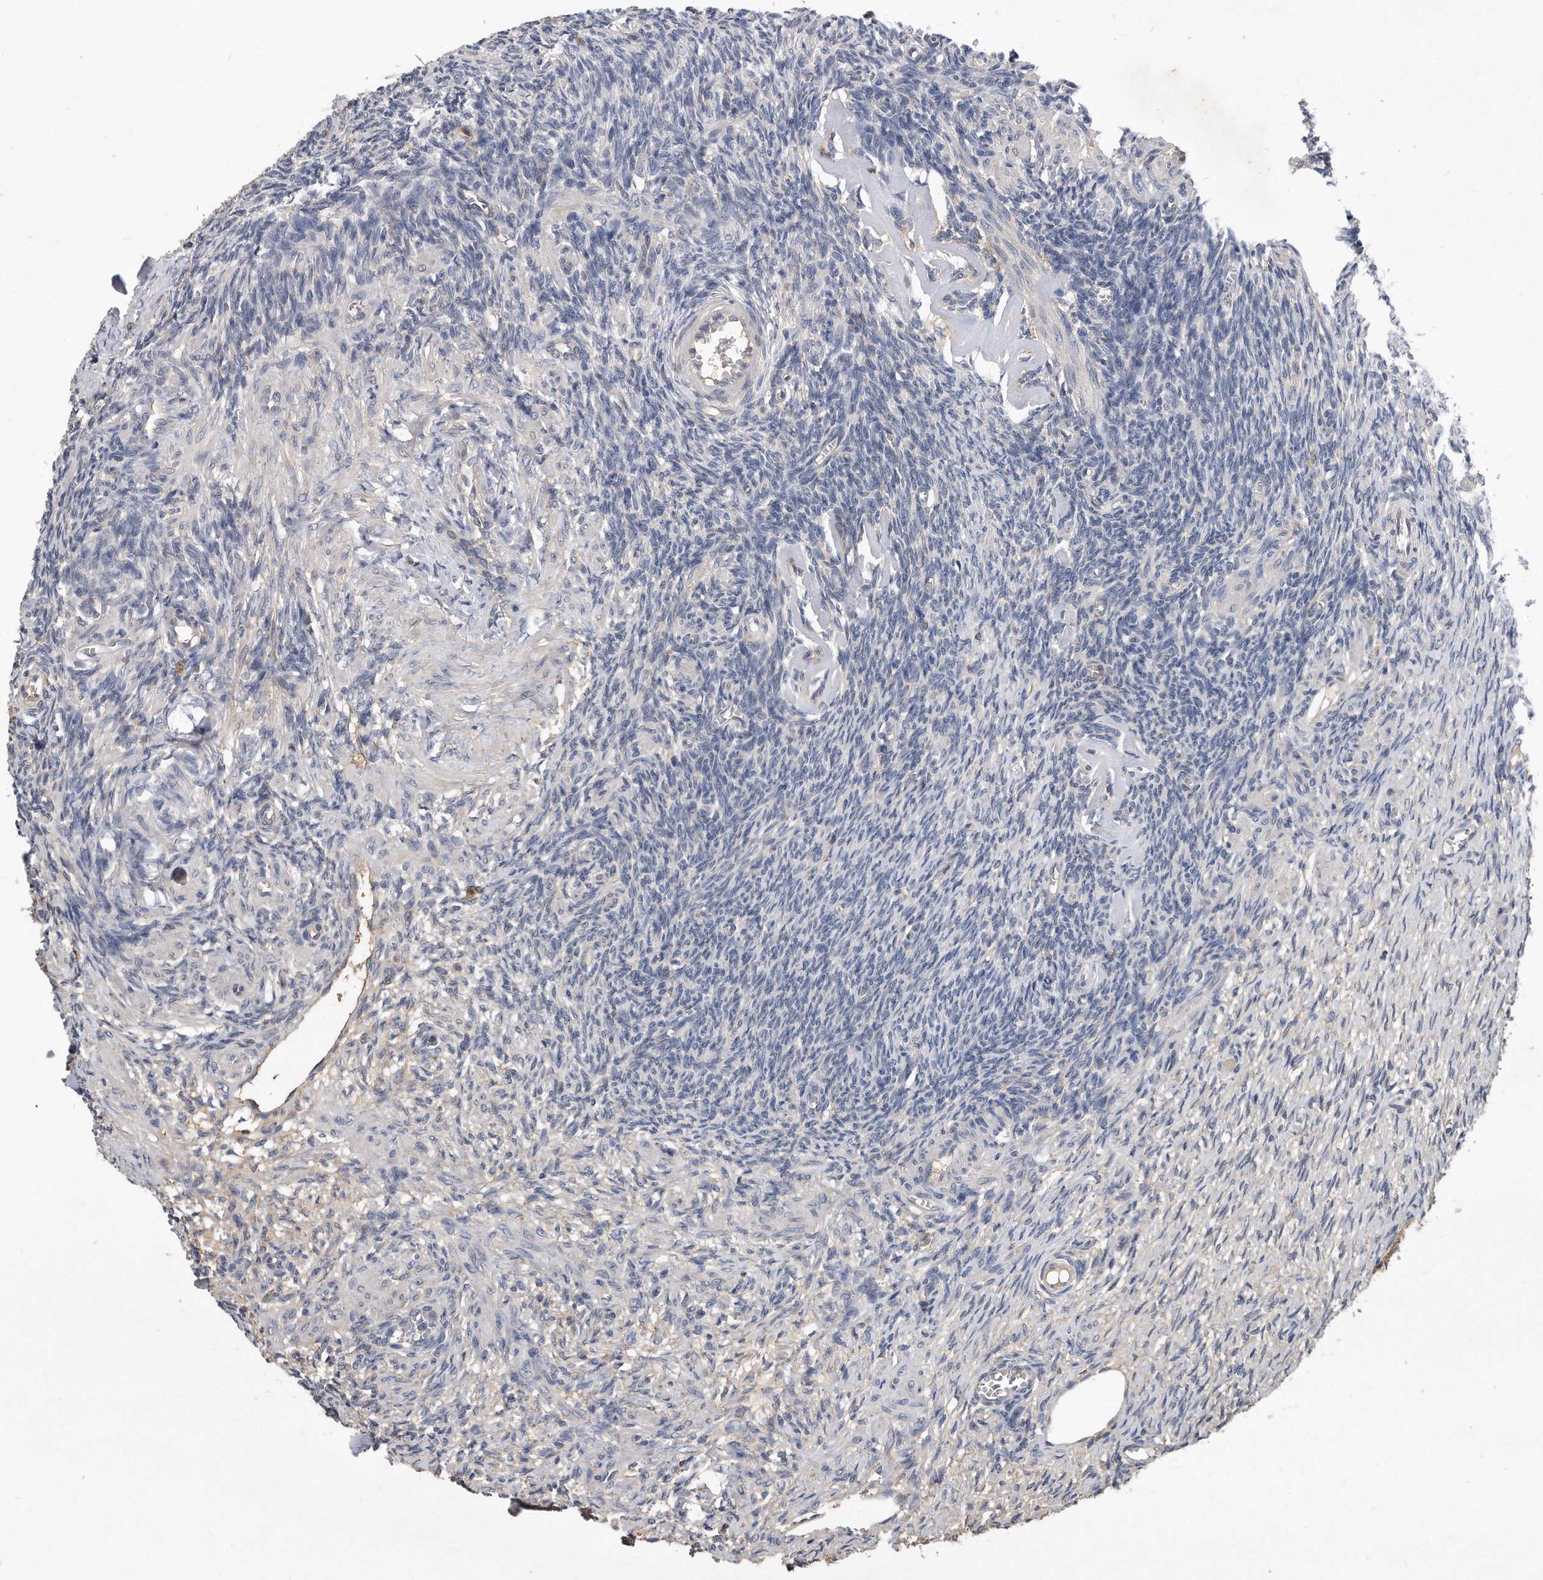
{"staining": {"intensity": "negative", "quantity": "none", "location": "none"}, "tissue": "ovary", "cell_type": "Follicle cells", "image_type": "normal", "snomed": [{"axis": "morphology", "description": "Normal tissue, NOS"}, {"axis": "topography", "description": "Ovary"}], "caption": "An immunohistochemistry image of unremarkable ovary is shown. There is no staining in follicle cells of ovary.", "gene": "HOMER3", "patient": {"sex": "female", "age": 27}}